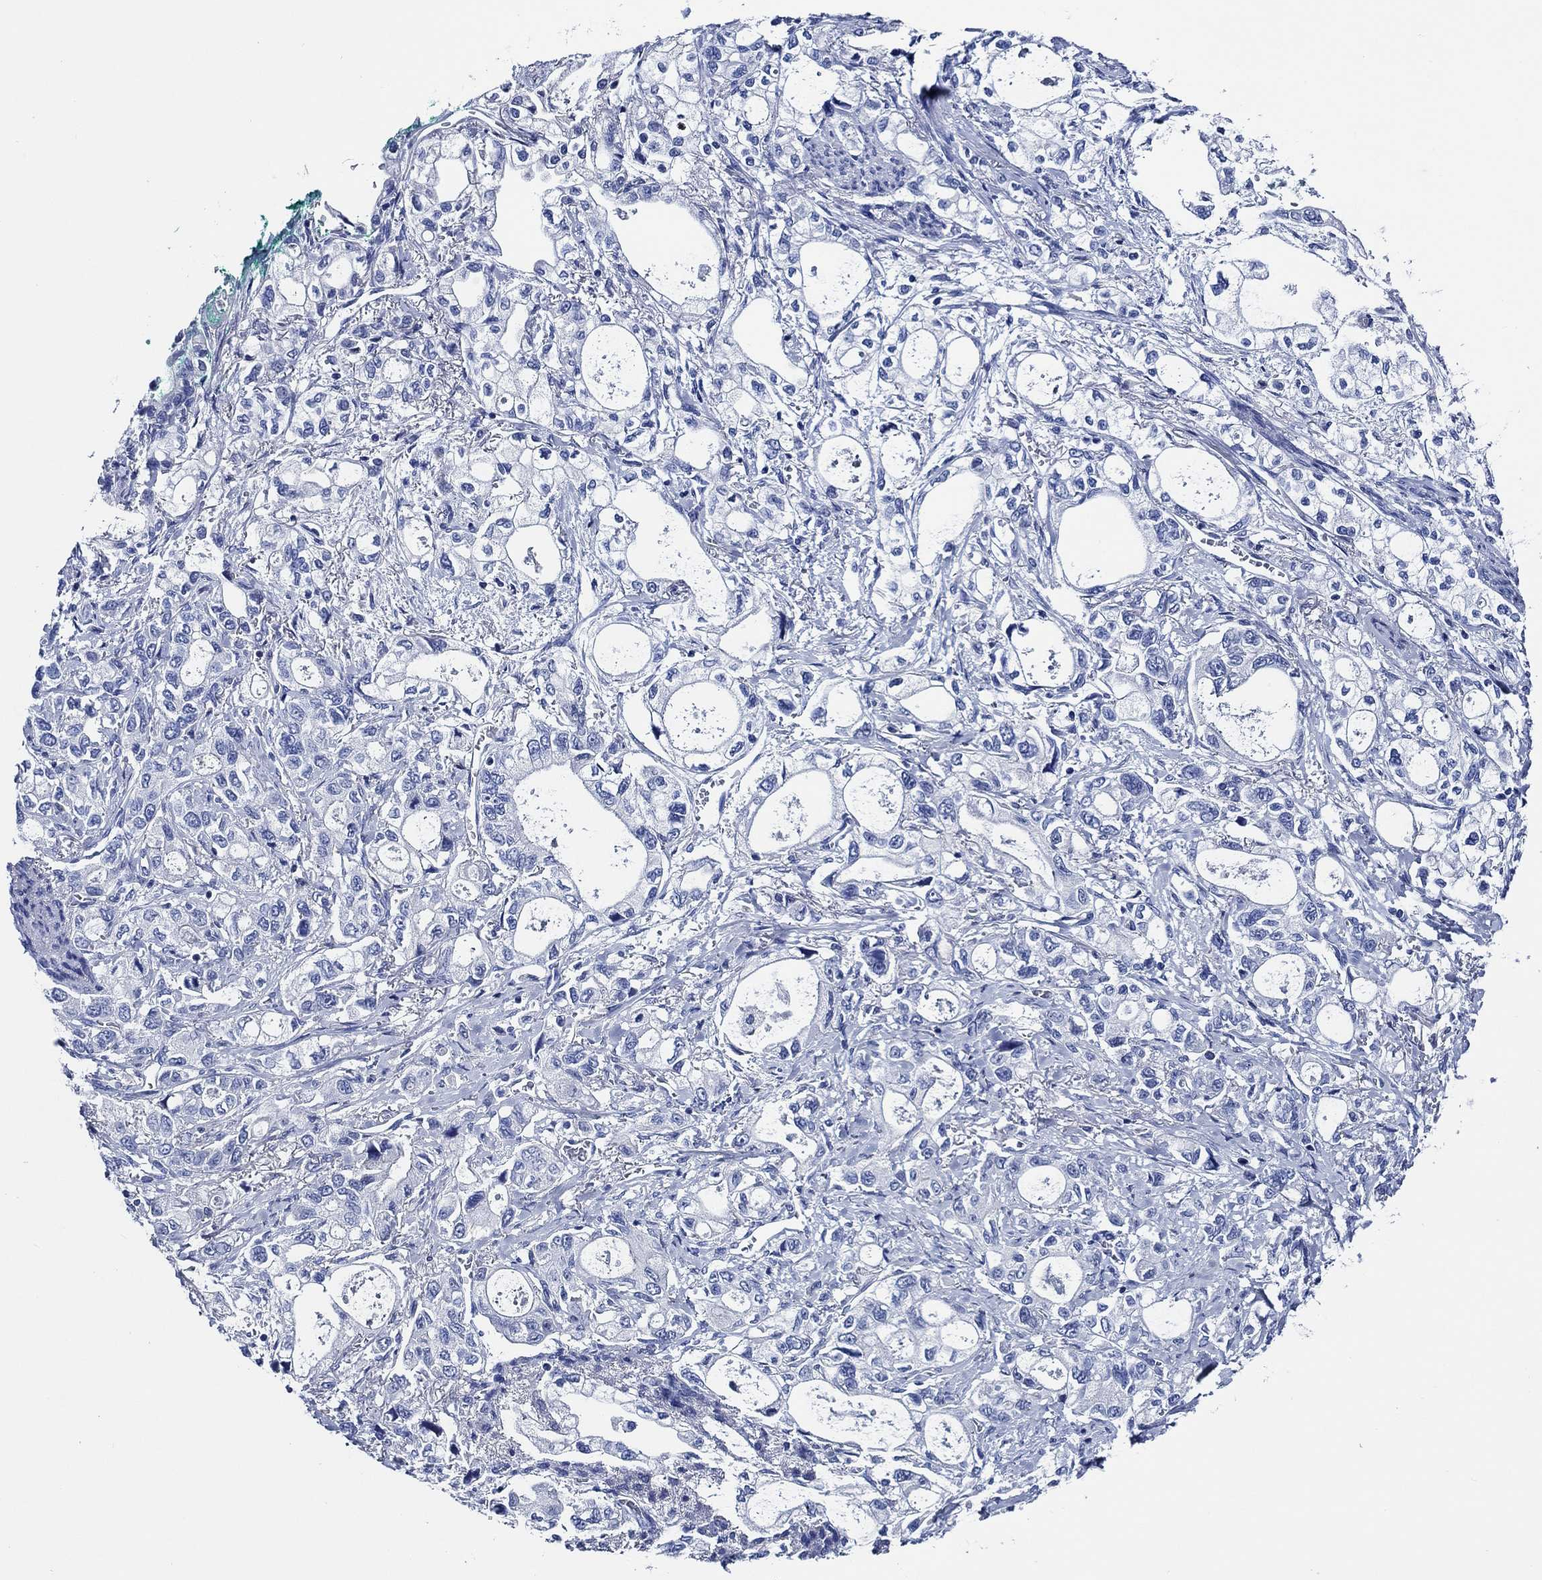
{"staining": {"intensity": "negative", "quantity": "none", "location": "none"}, "tissue": "stomach cancer", "cell_type": "Tumor cells", "image_type": "cancer", "snomed": [{"axis": "morphology", "description": "Adenocarcinoma, NOS"}, {"axis": "topography", "description": "Stomach"}], "caption": "Stomach adenocarcinoma was stained to show a protein in brown. There is no significant positivity in tumor cells.", "gene": "WDR62", "patient": {"sex": "male", "age": 63}}